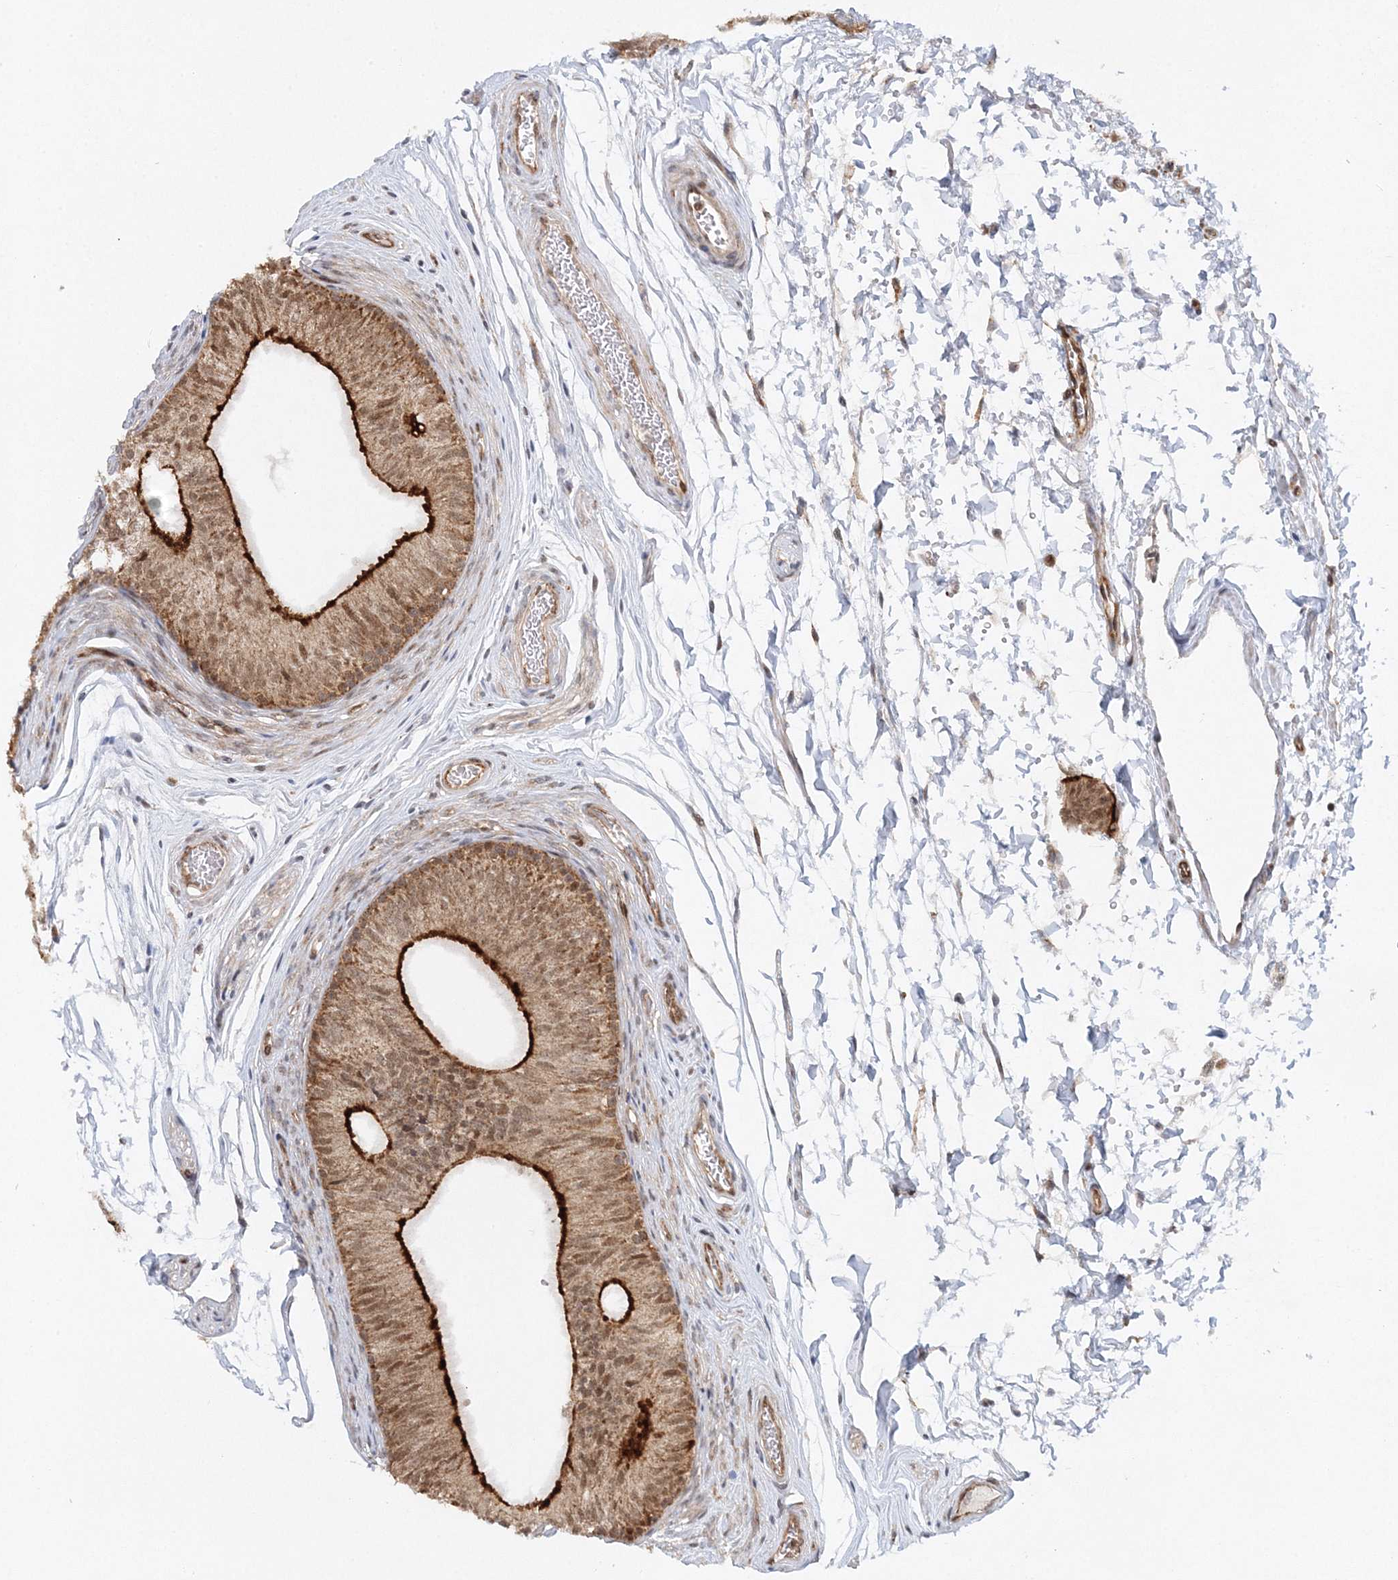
{"staining": {"intensity": "strong", "quantity": "25%-75%", "location": "cytoplasmic/membranous,nuclear"}, "tissue": "epididymis", "cell_type": "Glandular cells", "image_type": "normal", "snomed": [{"axis": "morphology", "description": "Normal tissue, NOS"}, {"axis": "topography", "description": "Epididymis"}], "caption": "Immunohistochemistry (IHC) (DAB (3,3'-diaminobenzidine)) staining of normal human epididymis reveals strong cytoplasmic/membranous,nuclear protein staining in approximately 25%-75% of glandular cells.", "gene": "RAB11FIP2", "patient": {"sex": "male", "age": 36}}